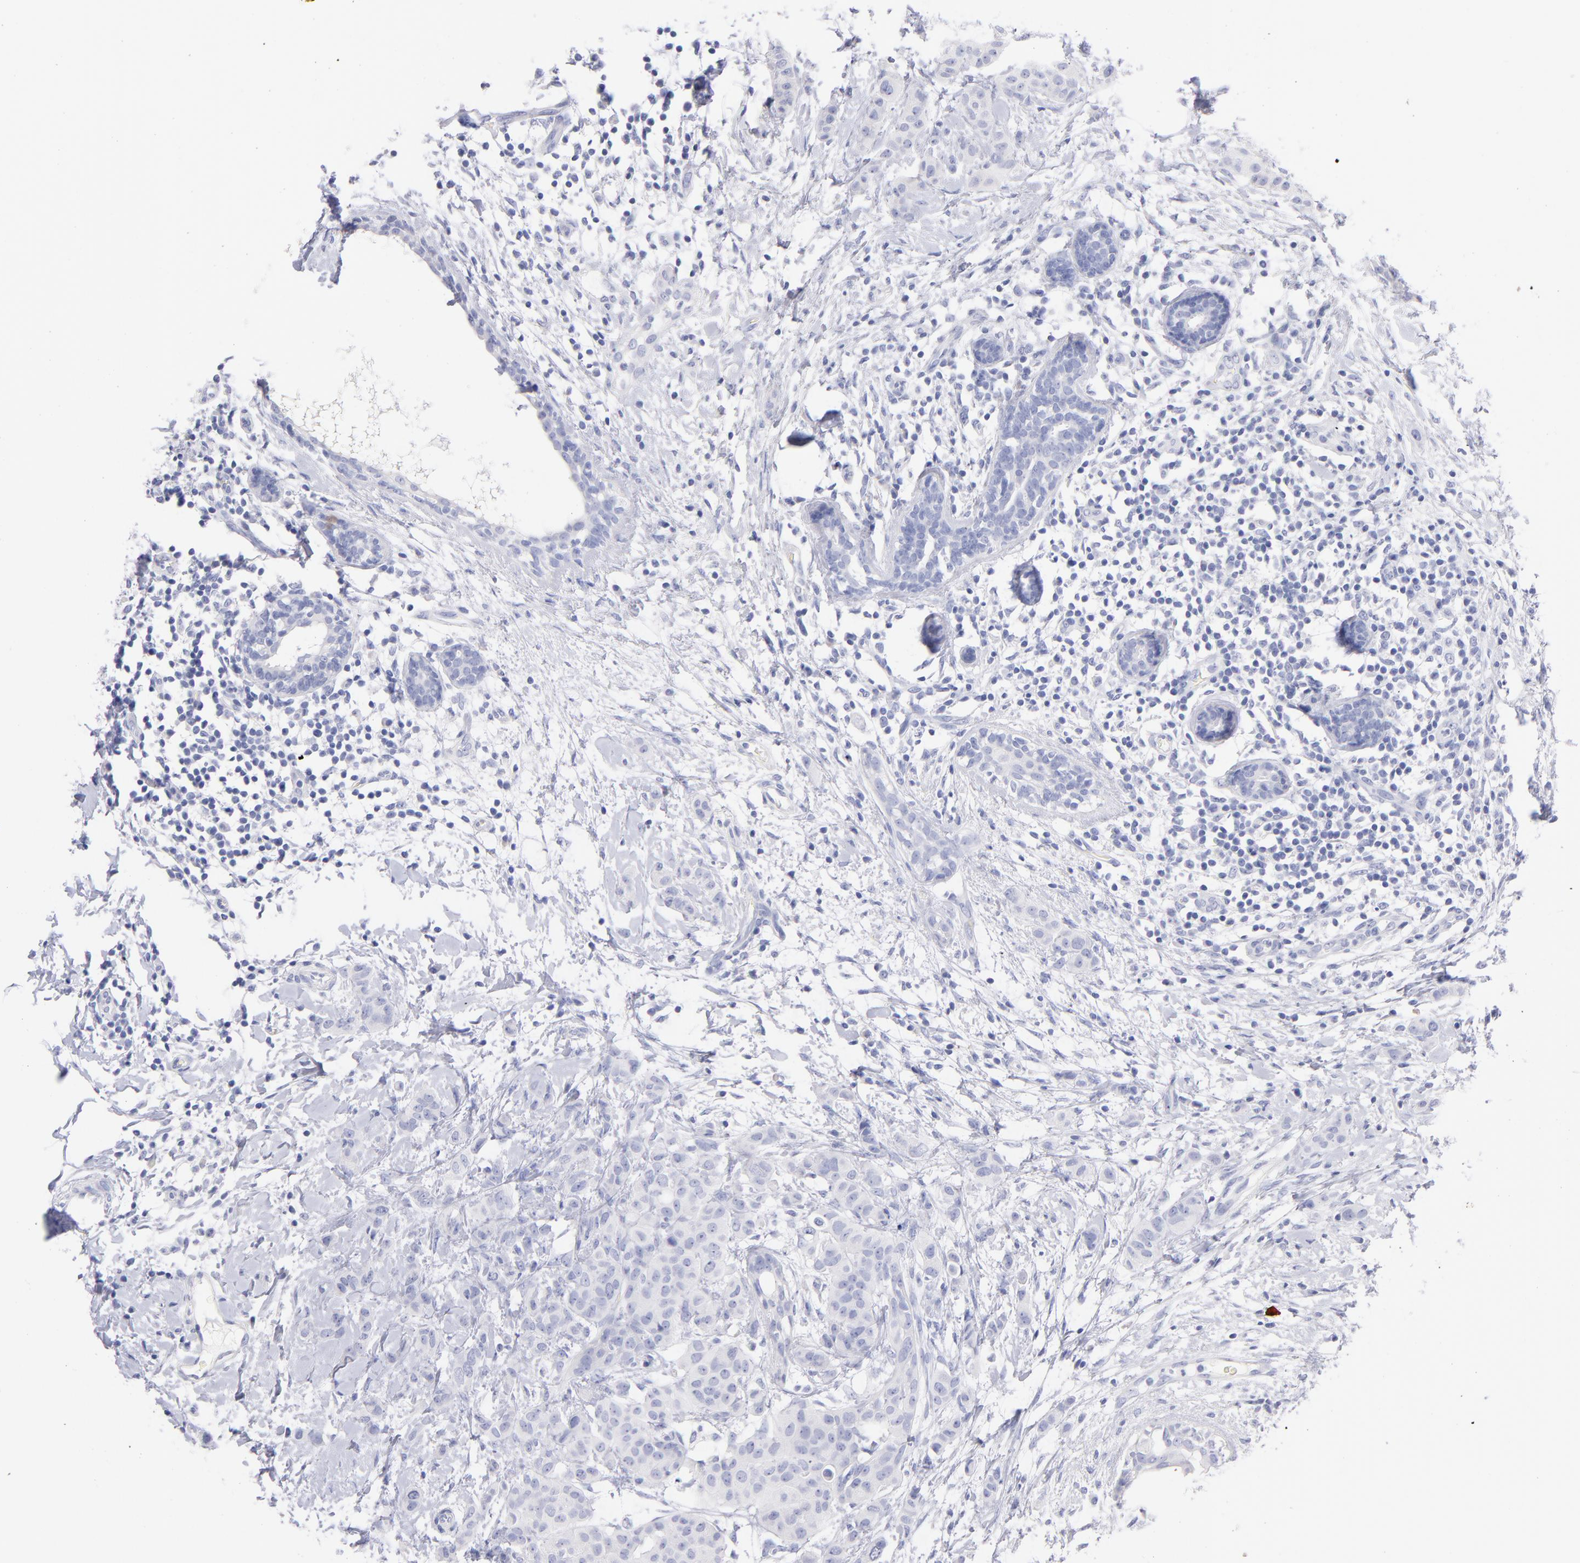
{"staining": {"intensity": "negative", "quantity": "none", "location": "none"}, "tissue": "breast cancer", "cell_type": "Tumor cells", "image_type": "cancer", "snomed": [{"axis": "morphology", "description": "Duct carcinoma"}, {"axis": "topography", "description": "Breast"}], "caption": "Invasive ductal carcinoma (breast) was stained to show a protein in brown. There is no significant staining in tumor cells.", "gene": "SCGN", "patient": {"sex": "female", "age": 40}}